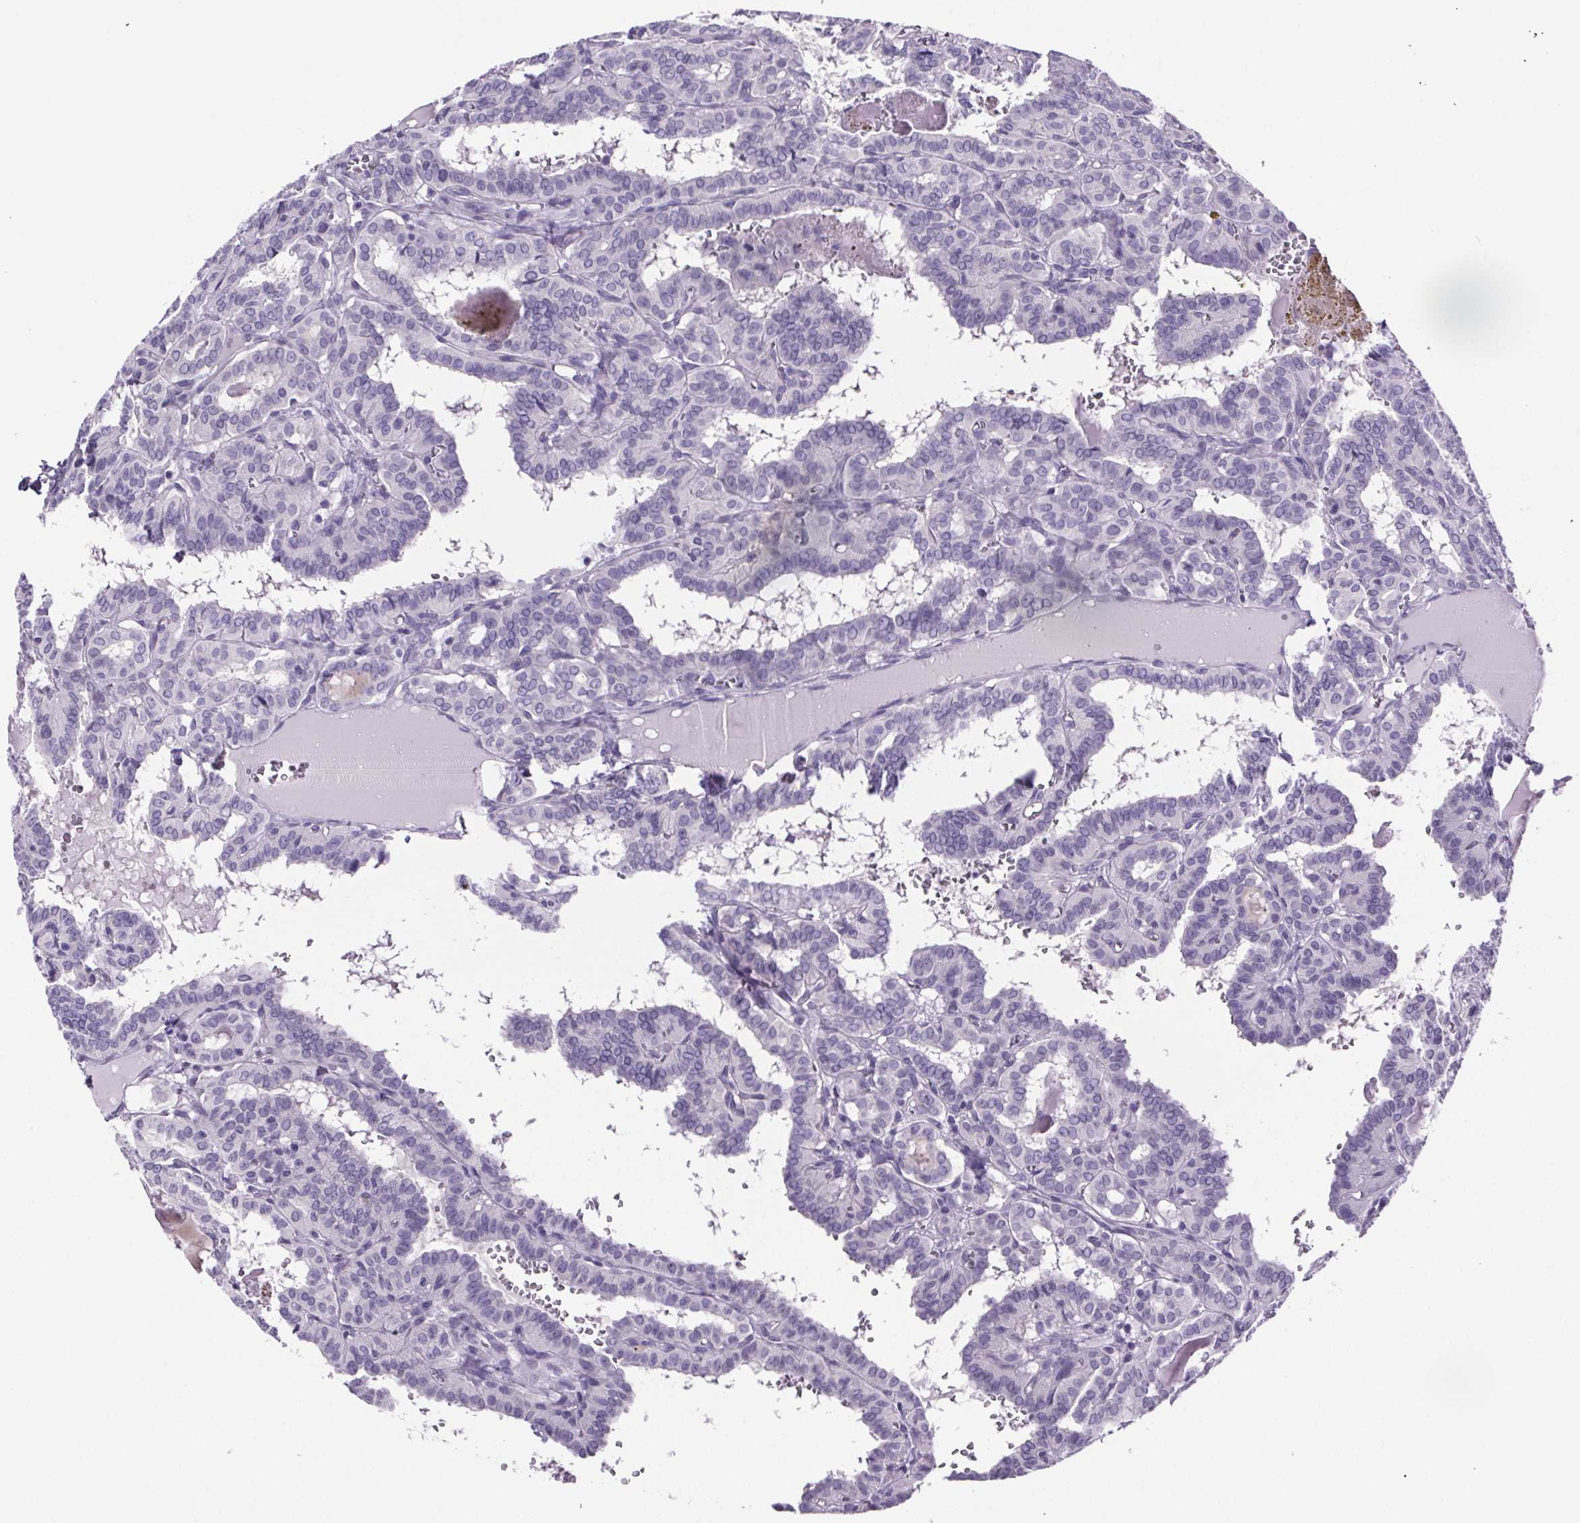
{"staining": {"intensity": "negative", "quantity": "none", "location": "none"}, "tissue": "thyroid cancer", "cell_type": "Tumor cells", "image_type": "cancer", "snomed": [{"axis": "morphology", "description": "Papillary adenocarcinoma, NOS"}, {"axis": "topography", "description": "Thyroid gland"}], "caption": "Immunohistochemistry of thyroid cancer reveals no staining in tumor cells.", "gene": "CUBN", "patient": {"sex": "female", "age": 21}}